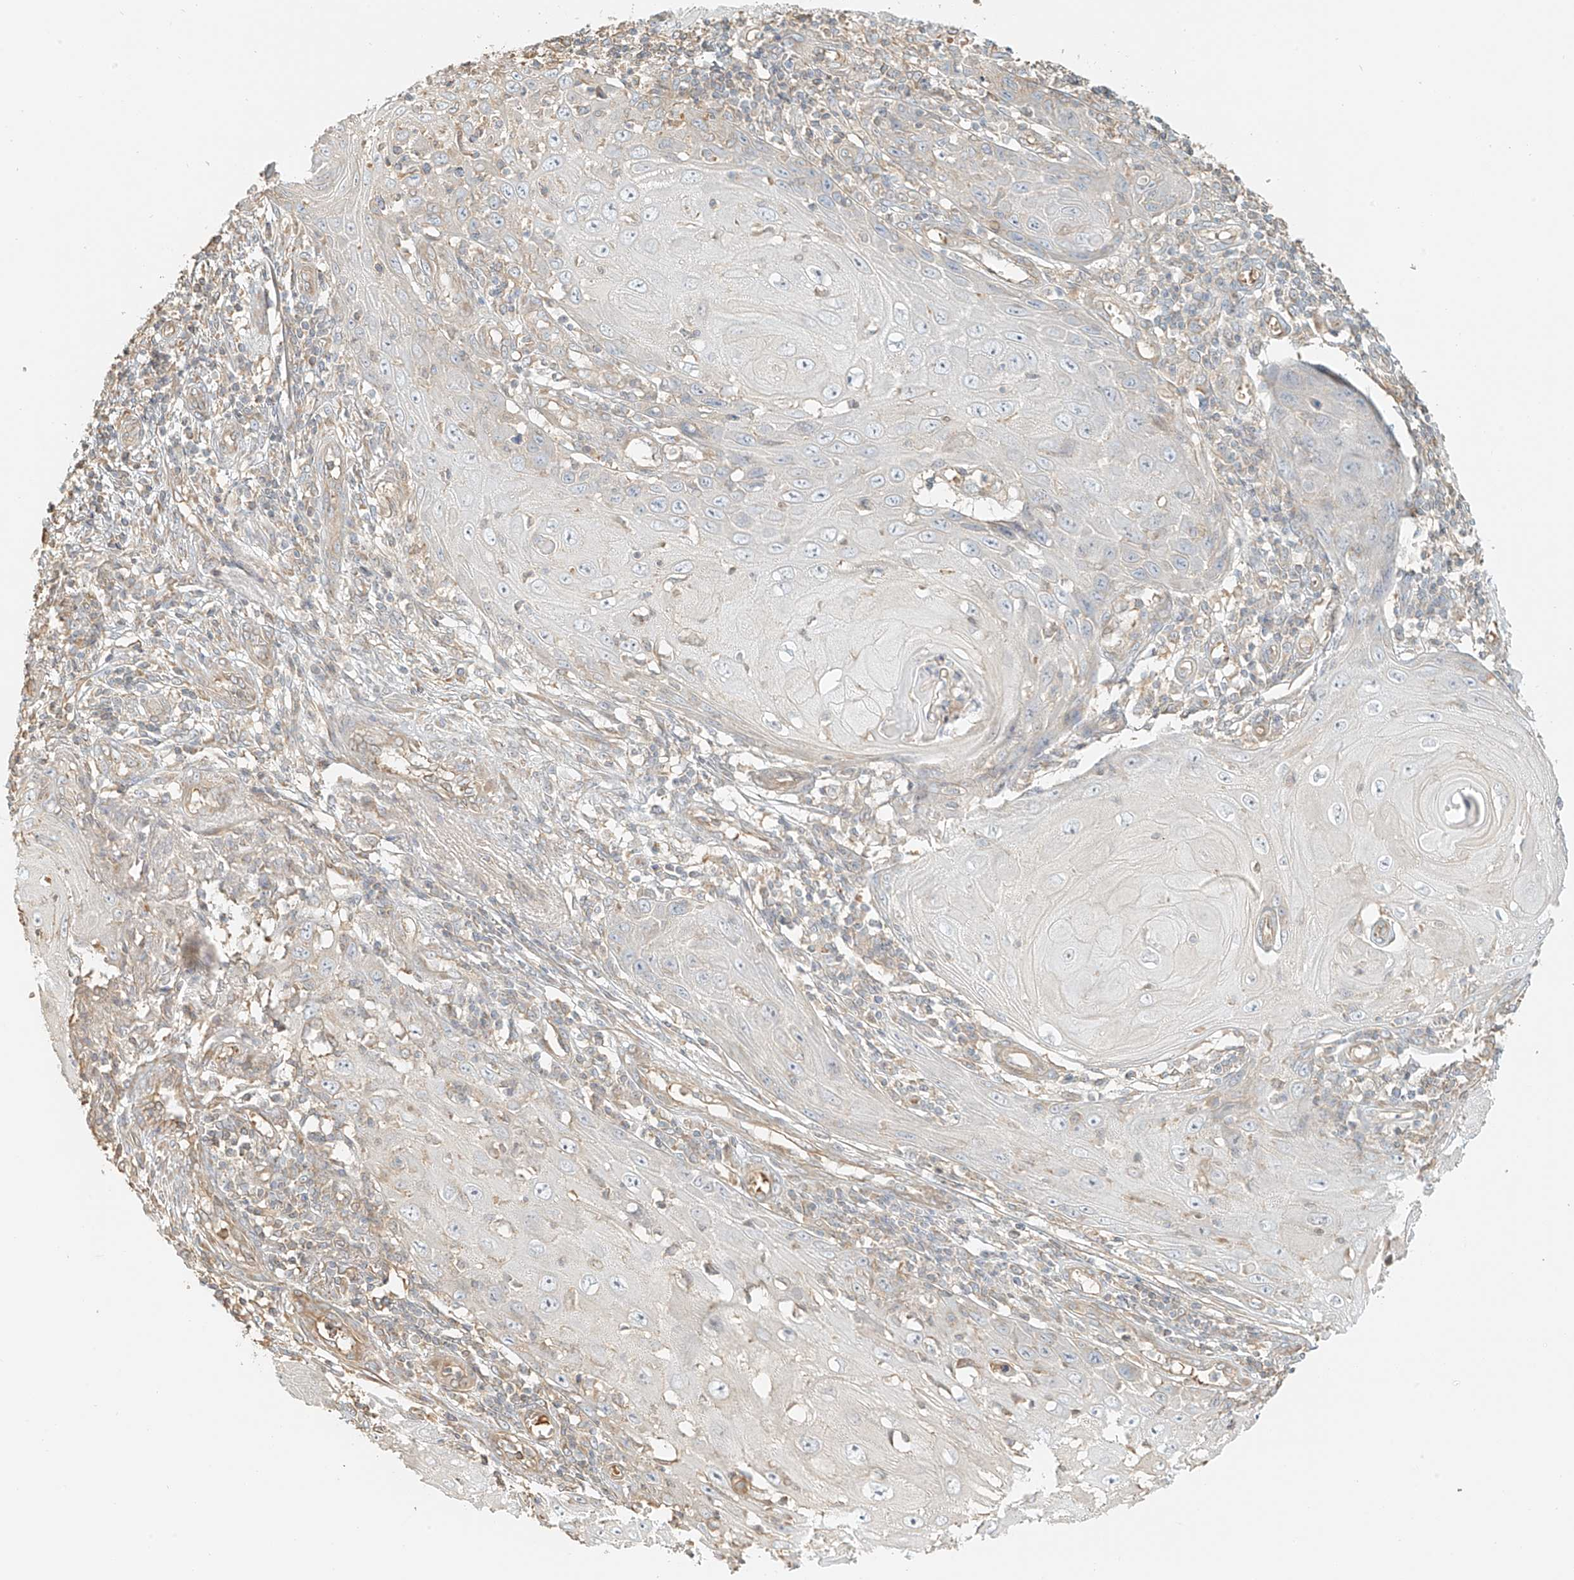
{"staining": {"intensity": "negative", "quantity": "none", "location": "none"}, "tissue": "skin cancer", "cell_type": "Tumor cells", "image_type": "cancer", "snomed": [{"axis": "morphology", "description": "Squamous cell carcinoma, NOS"}, {"axis": "topography", "description": "Skin"}], "caption": "The histopathology image displays no significant positivity in tumor cells of skin cancer.", "gene": "UPK1B", "patient": {"sex": "female", "age": 73}}